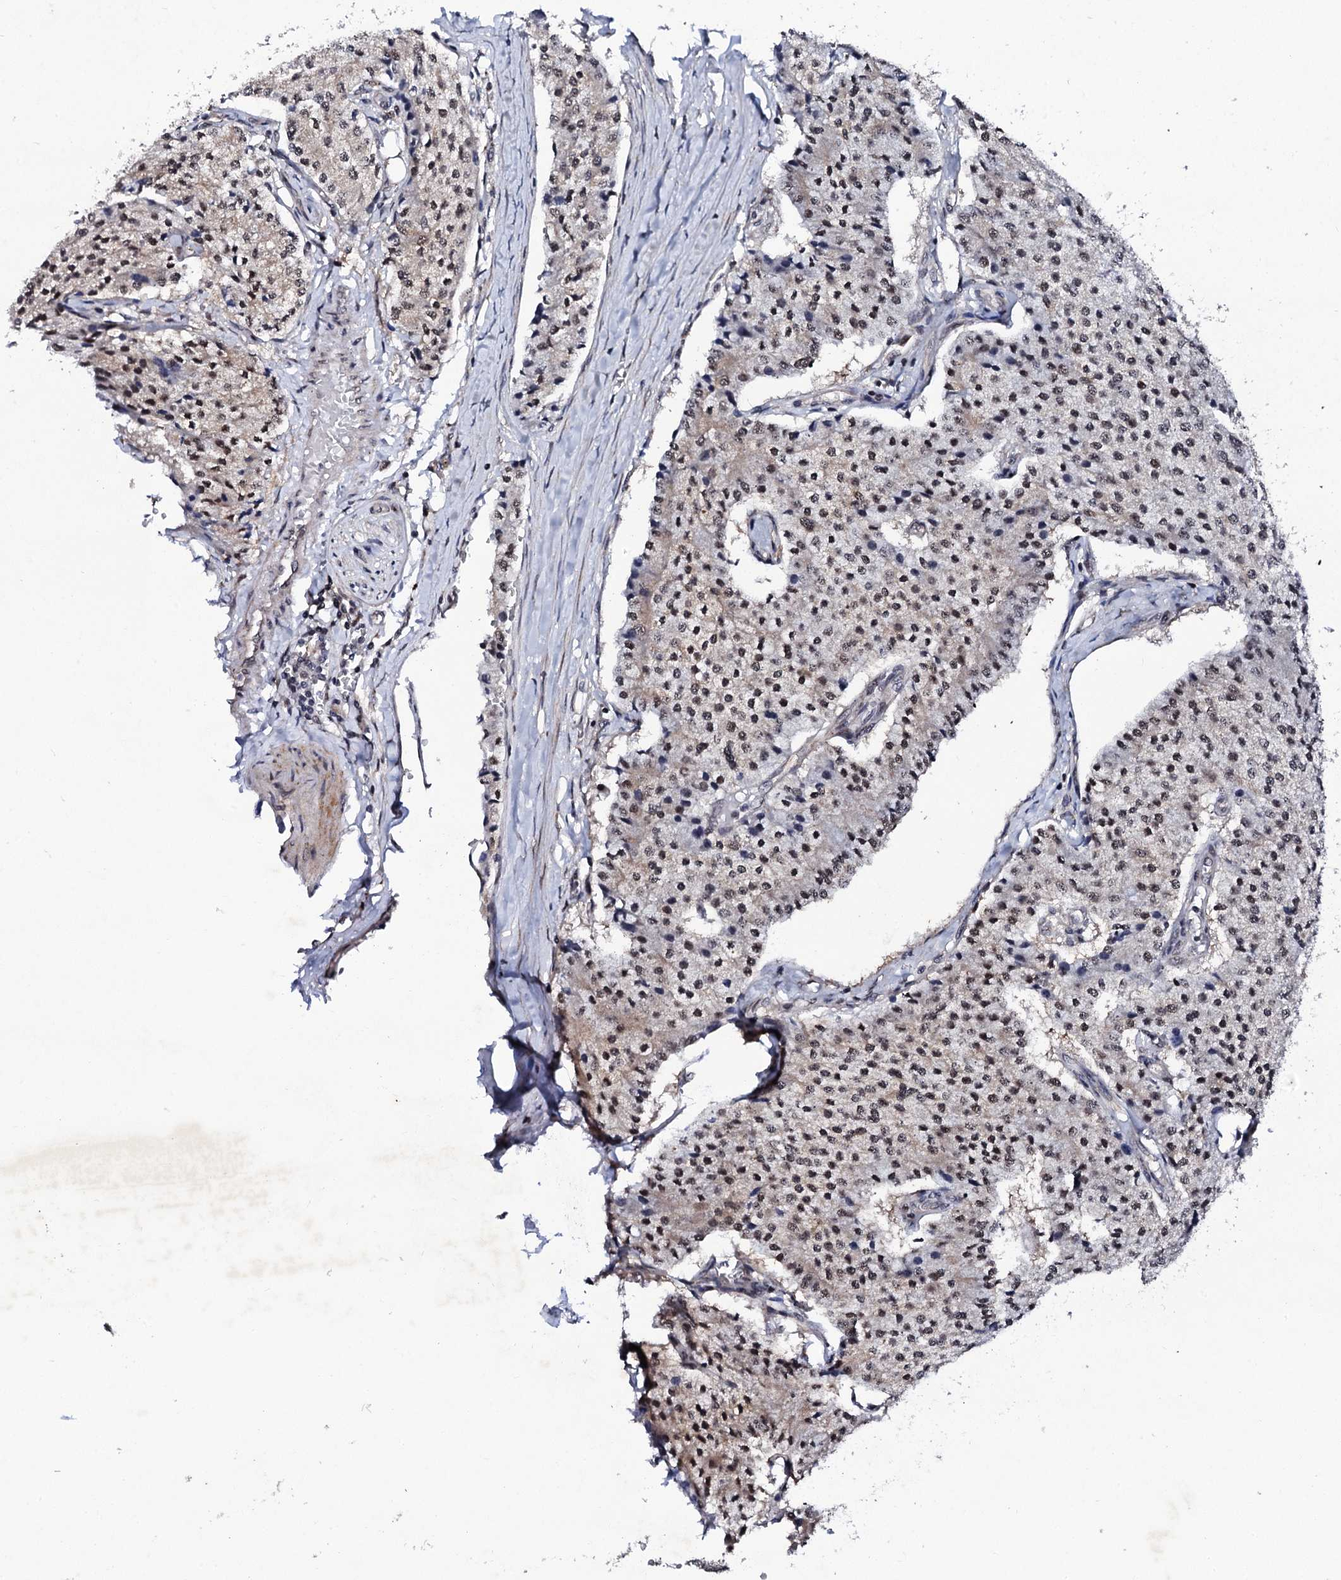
{"staining": {"intensity": "weak", "quantity": ">75%", "location": "nuclear"}, "tissue": "carcinoid", "cell_type": "Tumor cells", "image_type": "cancer", "snomed": [{"axis": "morphology", "description": "Carcinoid, malignant, NOS"}, {"axis": "topography", "description": "Colon"}], "caption": "This micrograph displays IHC staining of carcinoid, with low weak nuclear expression in approximately >75% of tumor cells.", "gene": "CSTF3", "patient": {"sex": "female", "age": 52}}